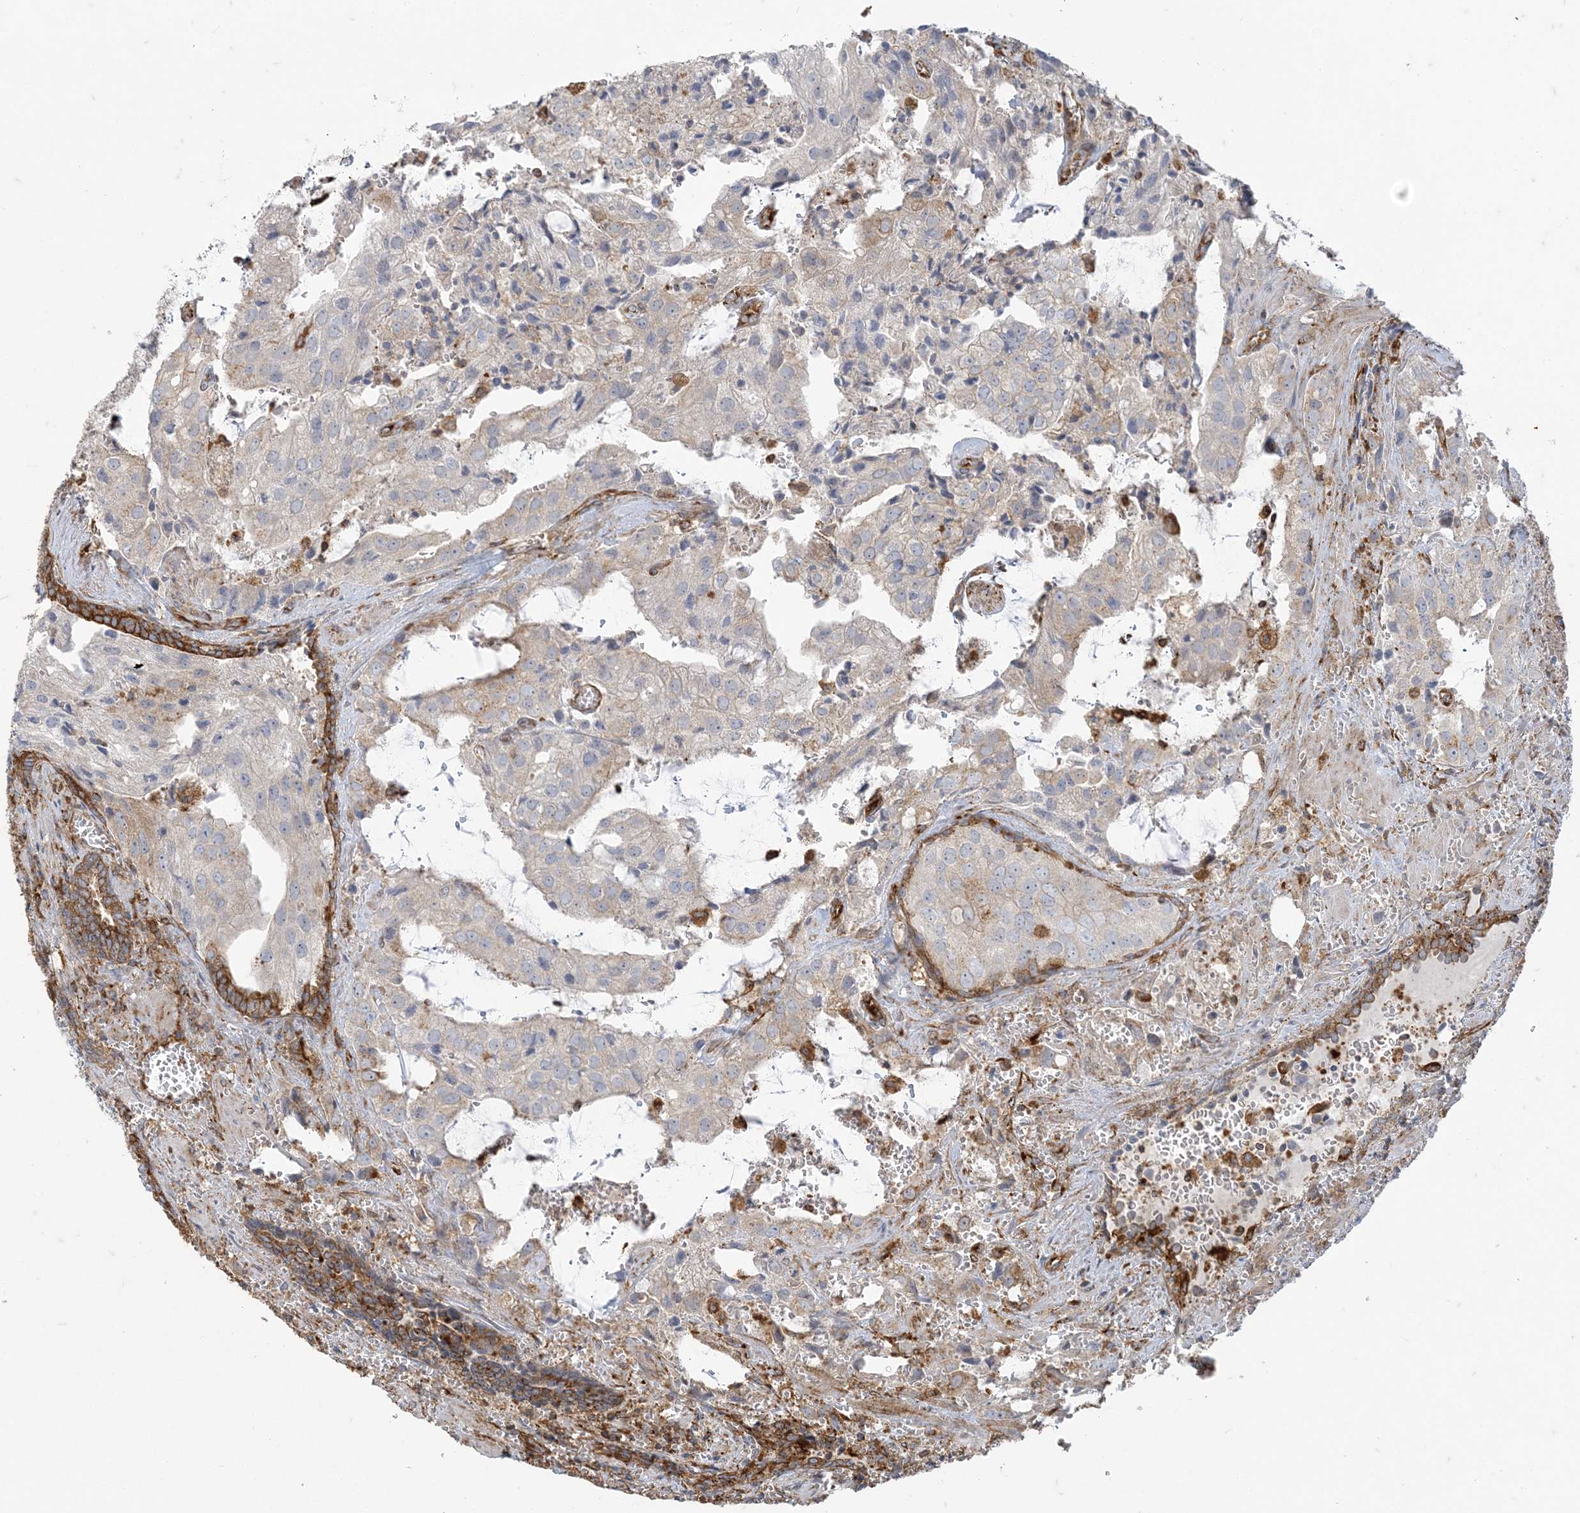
{"staining": {"intensity": "moderate", "quantity": "<25%", "location": "cytoplasmic/membranous"}, "tissue": "prostate cancer", "cell_type": "Tumor cells", "image_type": "cancer", "snomed": [{"axis": "morphology", "description": "Adenocarcinoma, High grade"}, {"axis": "topography", "description": "Prostate"}], "caption": "This is a histology image of immunohistochemistry (IHC) staining of prostate cancer (high-grade adenocarcinoma), which shows moderate staining in the cytoplasmic/membranous of tumor cells.", "gene": "DERL3", "patient": {"sex": "male", "age": 68}}